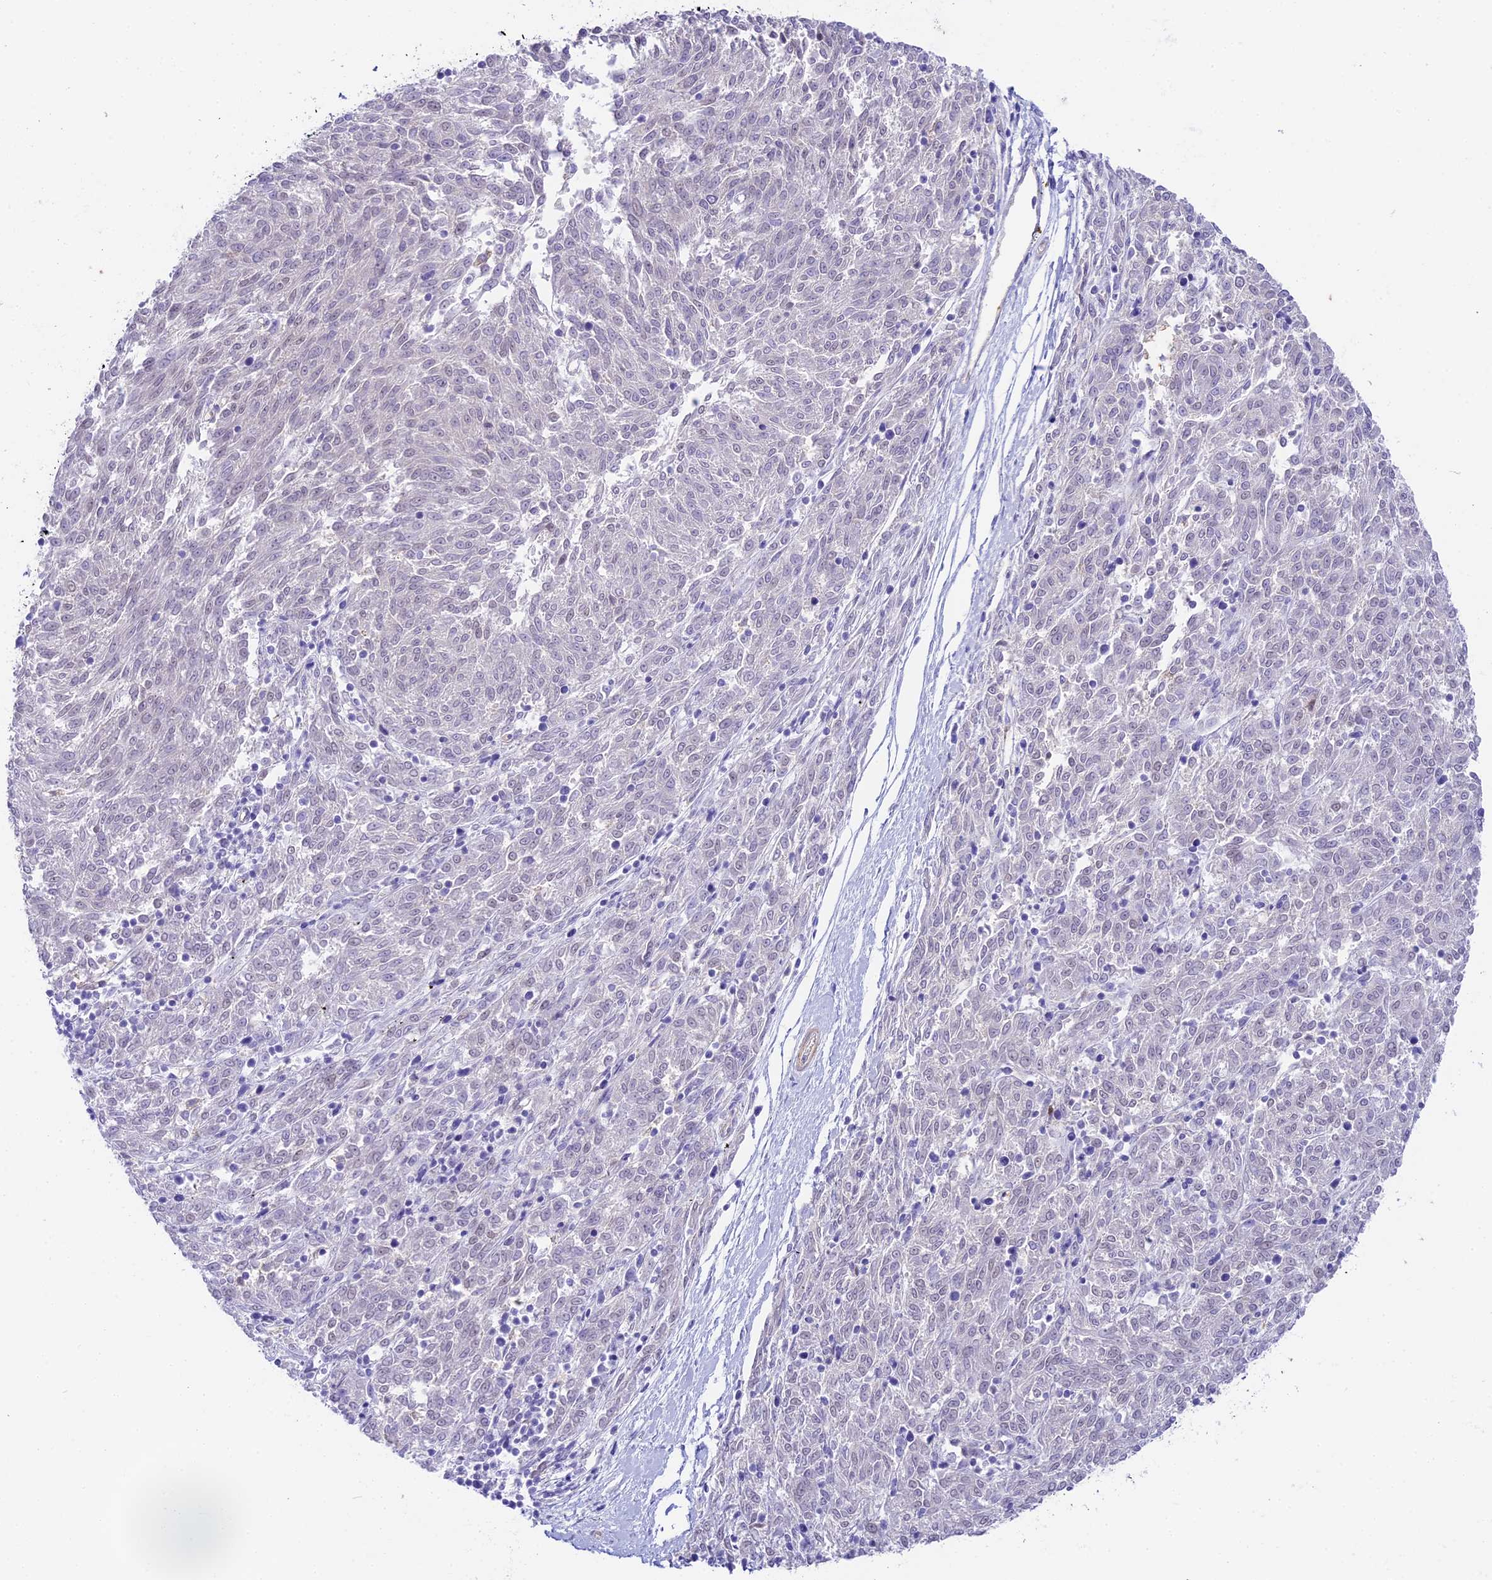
{"staining": {"intensity": "negative", "quantity": "none", "location": "none"}, "tissue": "melanoma", "cell_type": "Tumor cells", "image_type": "cancer", "snomed": [{"axis": "morphology", "description": "Malignant melanoma, NOS"}, {"axis": "topography", "description": "Skin"}], "caption": "A photomicrograph of human melanoma is negative for staining in tumor cells. The staining is performed using DAB brown chromogen with nuclei counter-stained in using hematoxylin.", "gene": "HOMER3", "patient": {"sex": "female", "age": 72}}